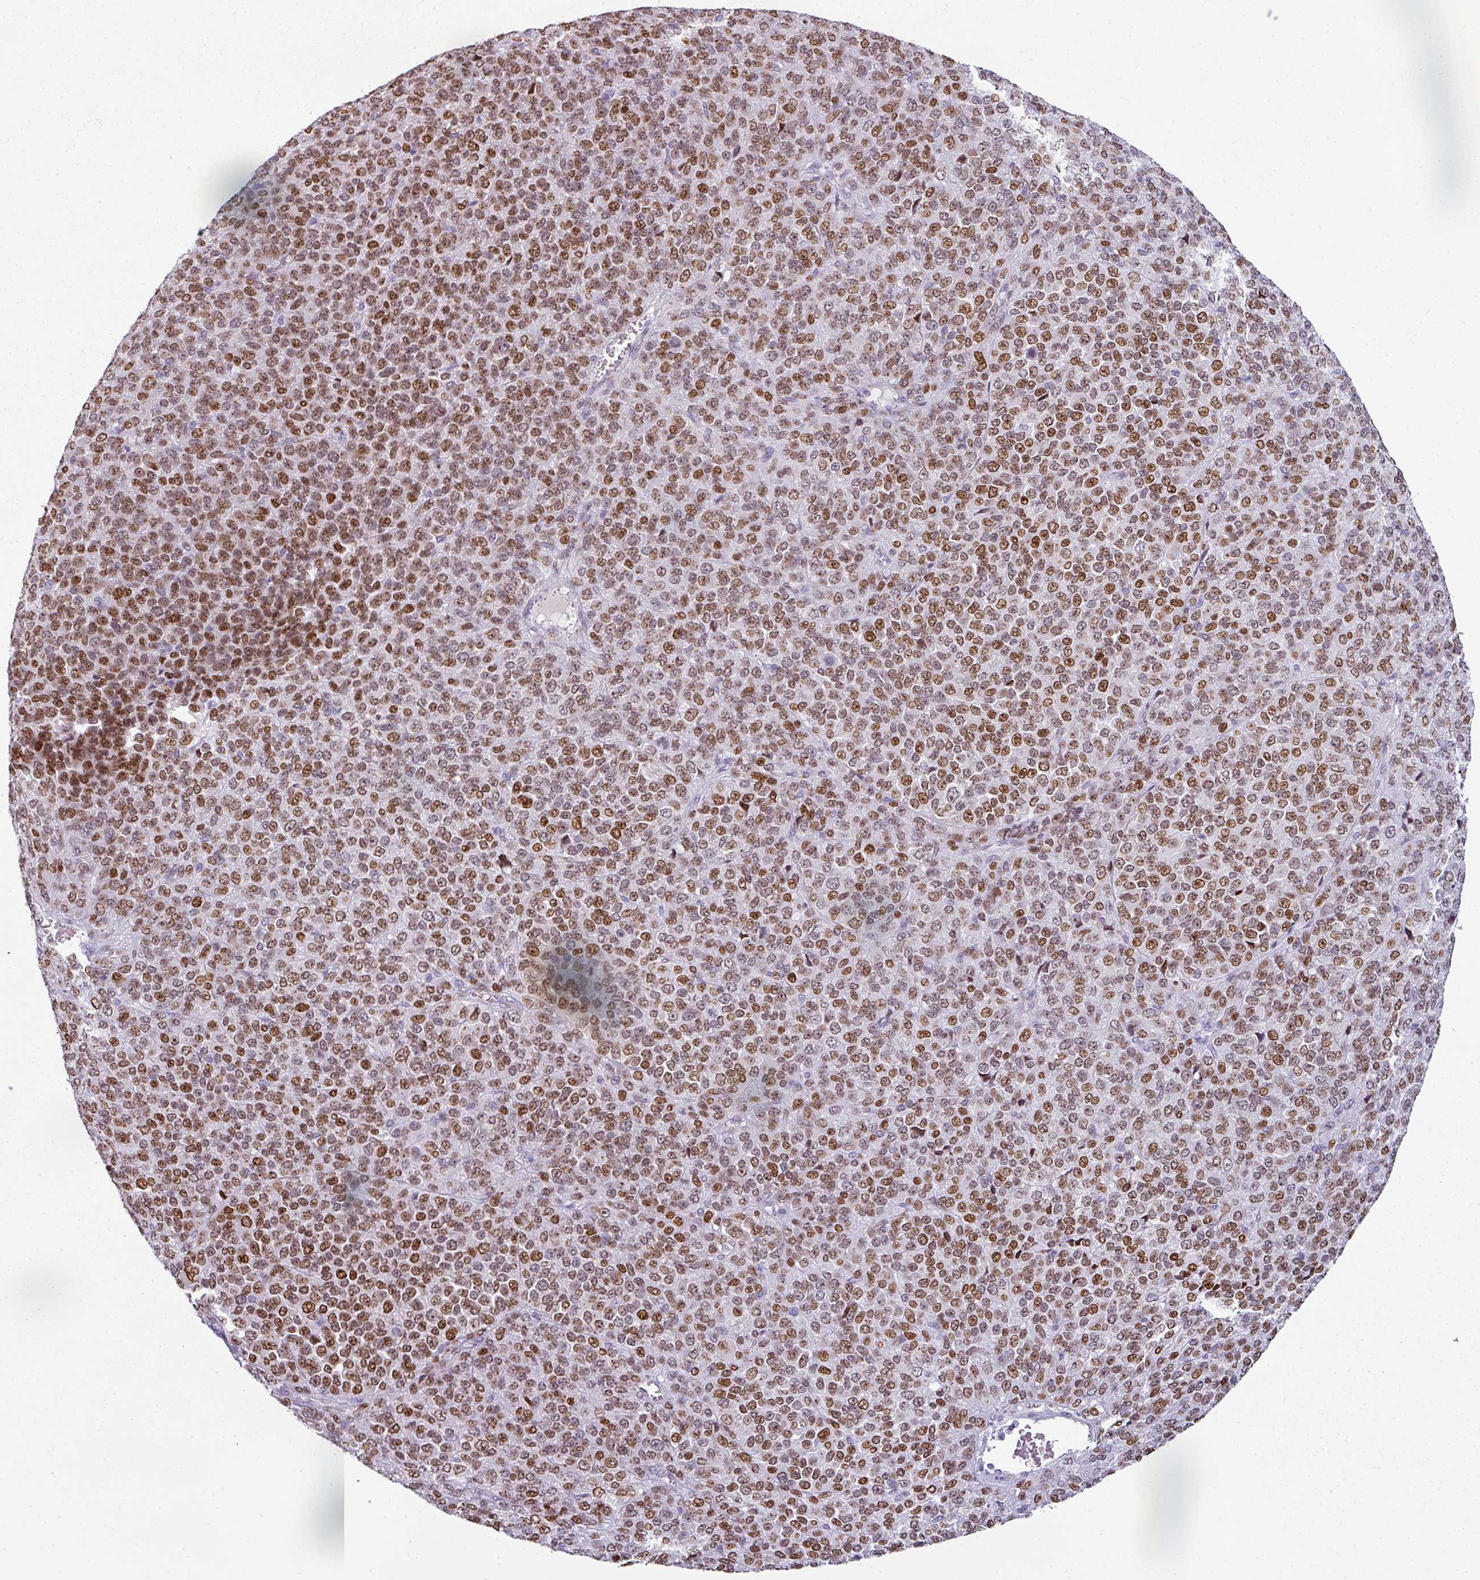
{"staining": {"intensity": "moderate", "quantity": ">75%", "location": "nuclear"}, "tissue": "melanoma", "cell_type": "Tumor cells", "image_type": "cancer", "snomed": [{"axis": "morphology", "description": "Malignant melanoma, Metastatic site"}, {"axis": "topography", "description": "Brain"}], "caption": "Immunohistochemistry (IHC) image of neoplastic tissue: melanoma stained using immunohistochemistry (IHC) shows medium levels of moderate protein expression localized specifically in the nuclear of tumor cells, appearing as a nuclear brown color.", "gene": "SYT8", "patient": {"sex": "female", "age": 56}}